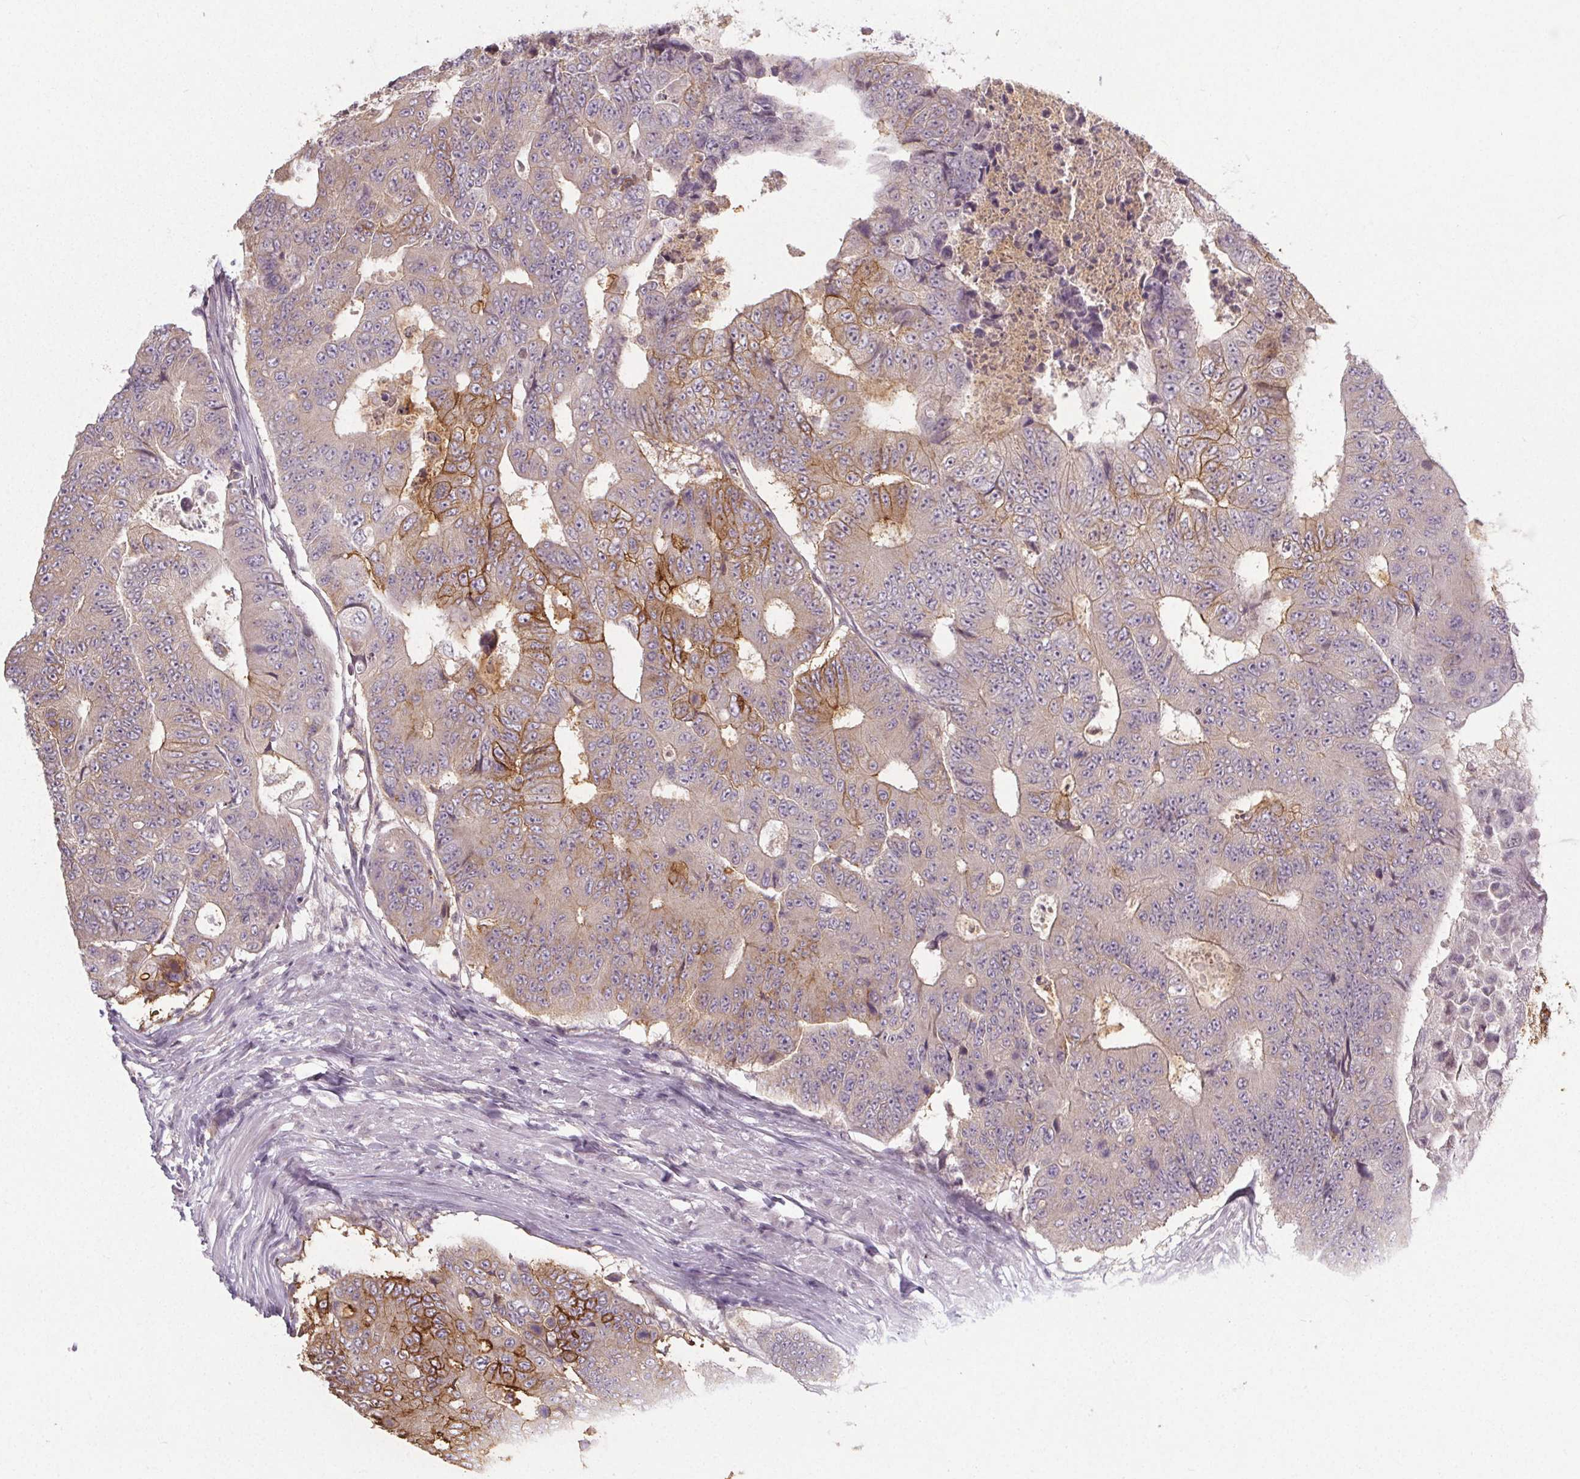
{"staining": {"intensity": "moderate", "quantity": "<25%", "location": "cytoplasmic/membranous"}, "tissue": "colorectal cancer", "cell_type": "Tumor cells", "image_type": "cancer", "snomed": [{"axis": "morphology", "description": "Adenocarcinoma, NOS"}, {"axis": "topography", "description": "Colon"}], "caption": "Immunohistochemical staining of human colorectal adenocarcinoma exhibits low levels of moderate cytoplasmic/membranous protein staining in approximately <25% of tumor cells.", "gene": "SLC26A2", "patient": {"sex": "female", "age": 48}}